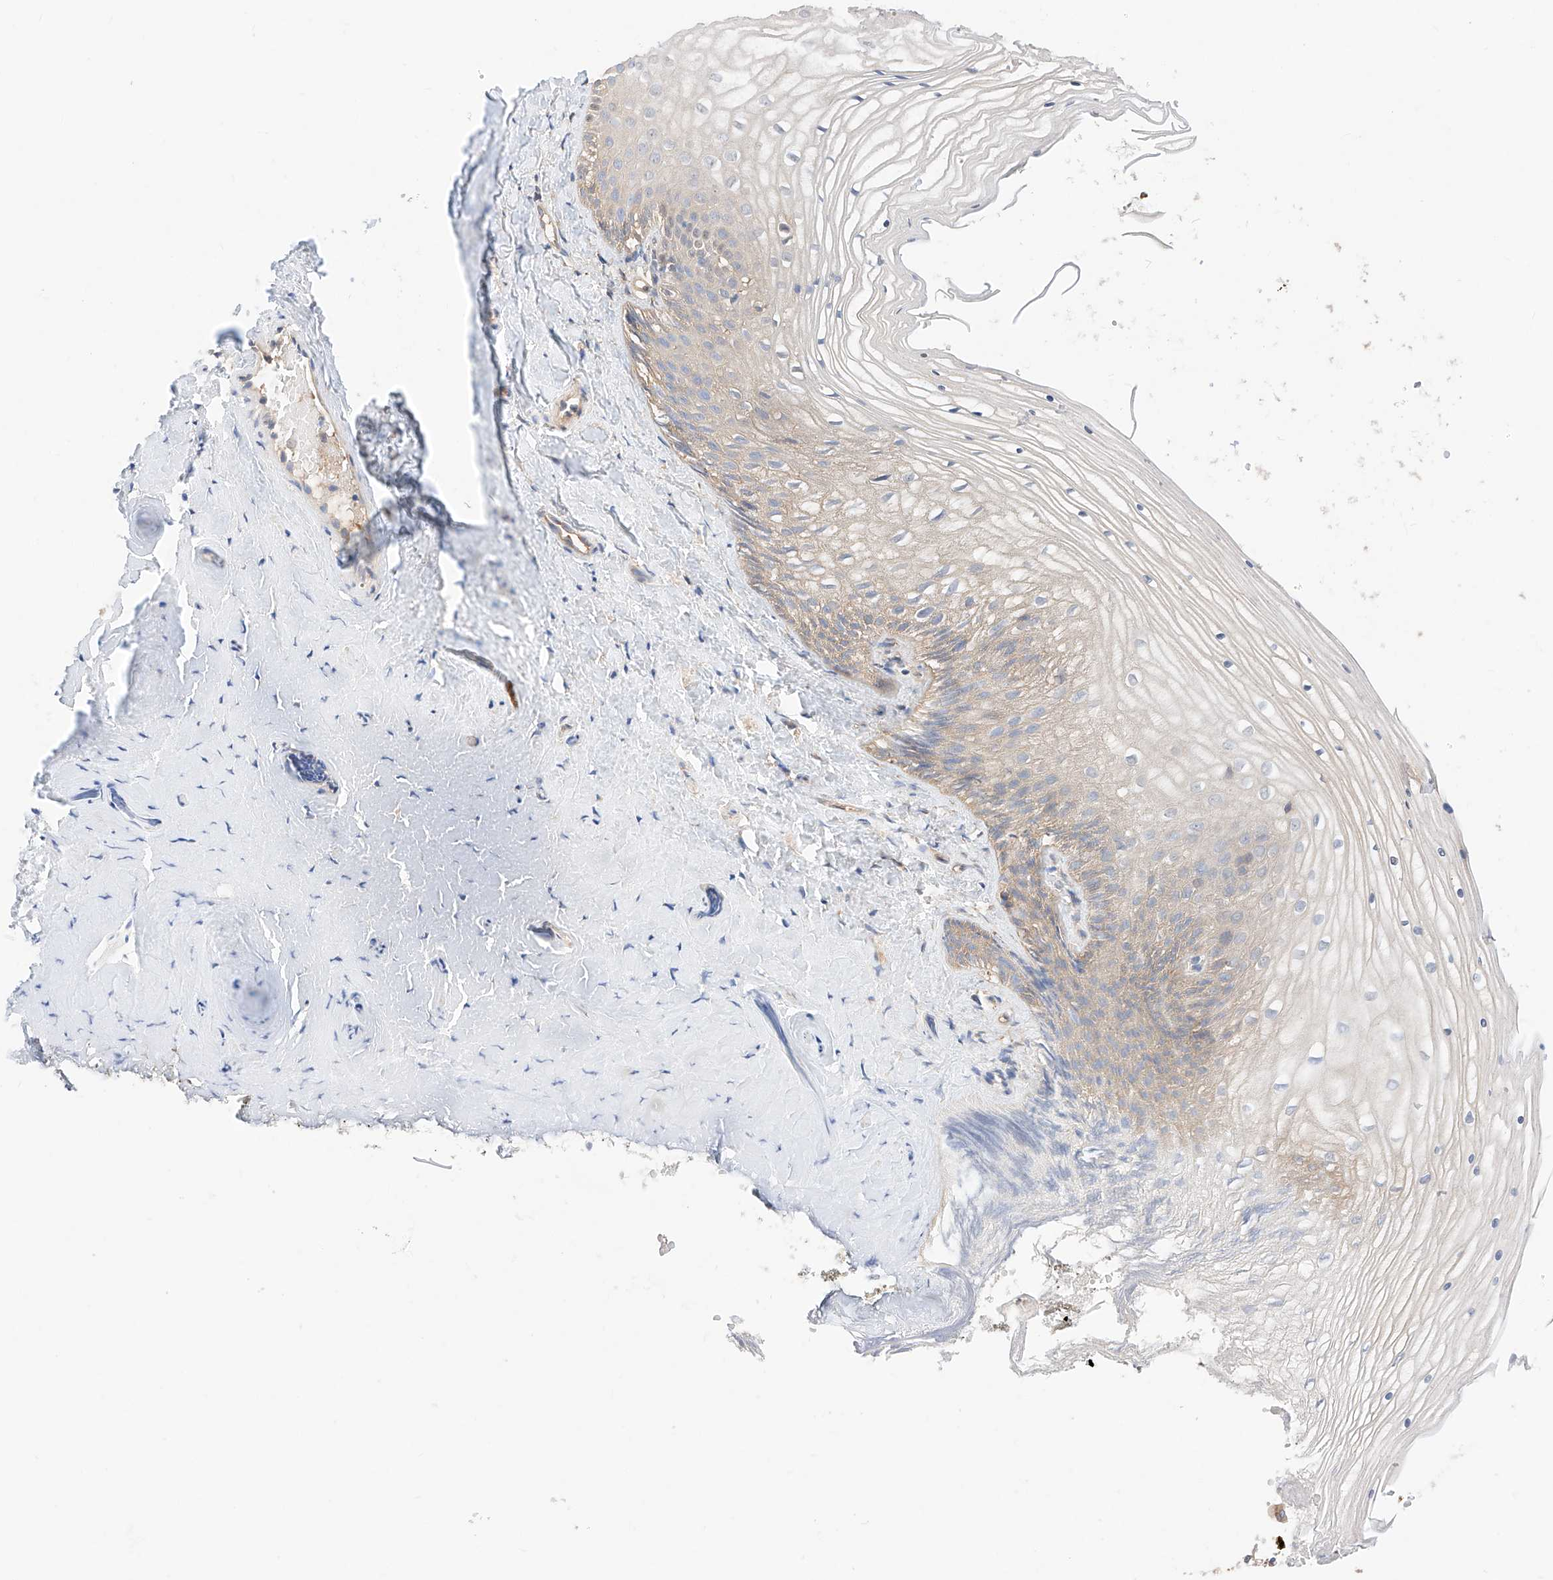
{"staining": {"intensity": "weak", "quantity": "25%-75%", "location": "cytoplasmic/membranous,nuclear"}, "tissue": "vagina", "cell_type": "Squamous epithelial cells", "image_type": "normal", "snomed": [{"axis": "morphology", "description": "Normal tissue, NOS"}, {"axis": "topography", "description": "Vagina"}, {"axis": "topography", "description": "Cervix"}], "caption": "A brown stain labels weak cytoplasmic/membranous,nuclear staining of a protein in squamous epithelial cells of normal human vagina.", "gene": "ZSCAN4", "patient": {"sex": "female", "age": 40}}